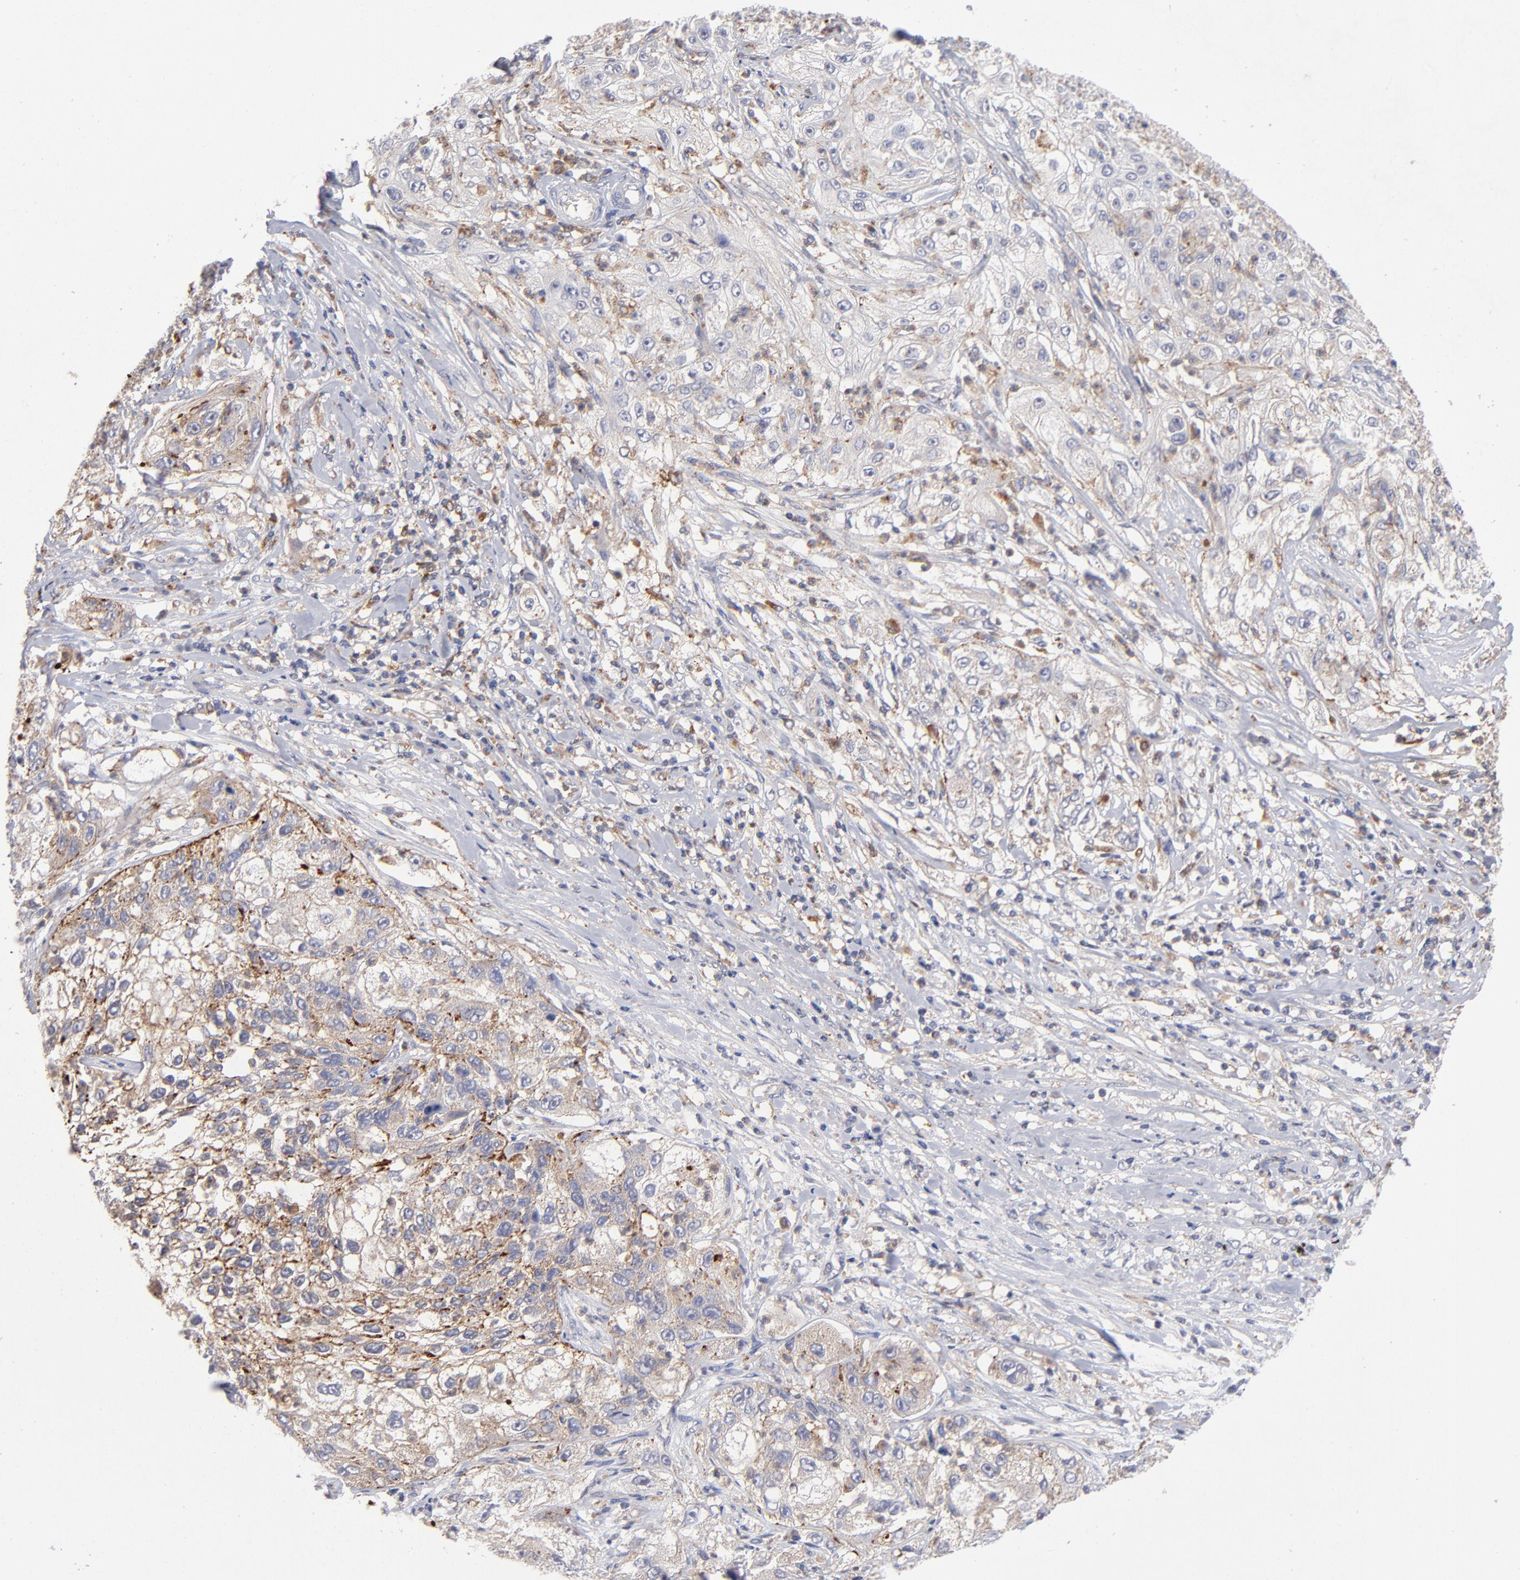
{"staining": {"intensity": "weak", "quantity": "25%-75%", "location": "cytoplasmic/membranous"}, "tissue": "lung cancer", "cell_type": "Tumor cells", "image_type": "cancer", "snomed": [{"axis": "morphology", "description": "Inflammation, NOS"}, {"axis": "morphology", "description": "Squamous cell carcinoma, NOS"}, {"axis": "topography", "description": "Lymph node"}, {"axis": "topography", "description": "Soft tissue"}, {"axis": "topography", "description": "Lung"}], "caption": "Tumor cells display low levels of weak cytoplasmic/membranous expression in approximately 25%-75% of cells in human lung squamous cell carcinoma.", "gene": "RRAGB", "patient": {"sex": "male", "age": 66}}